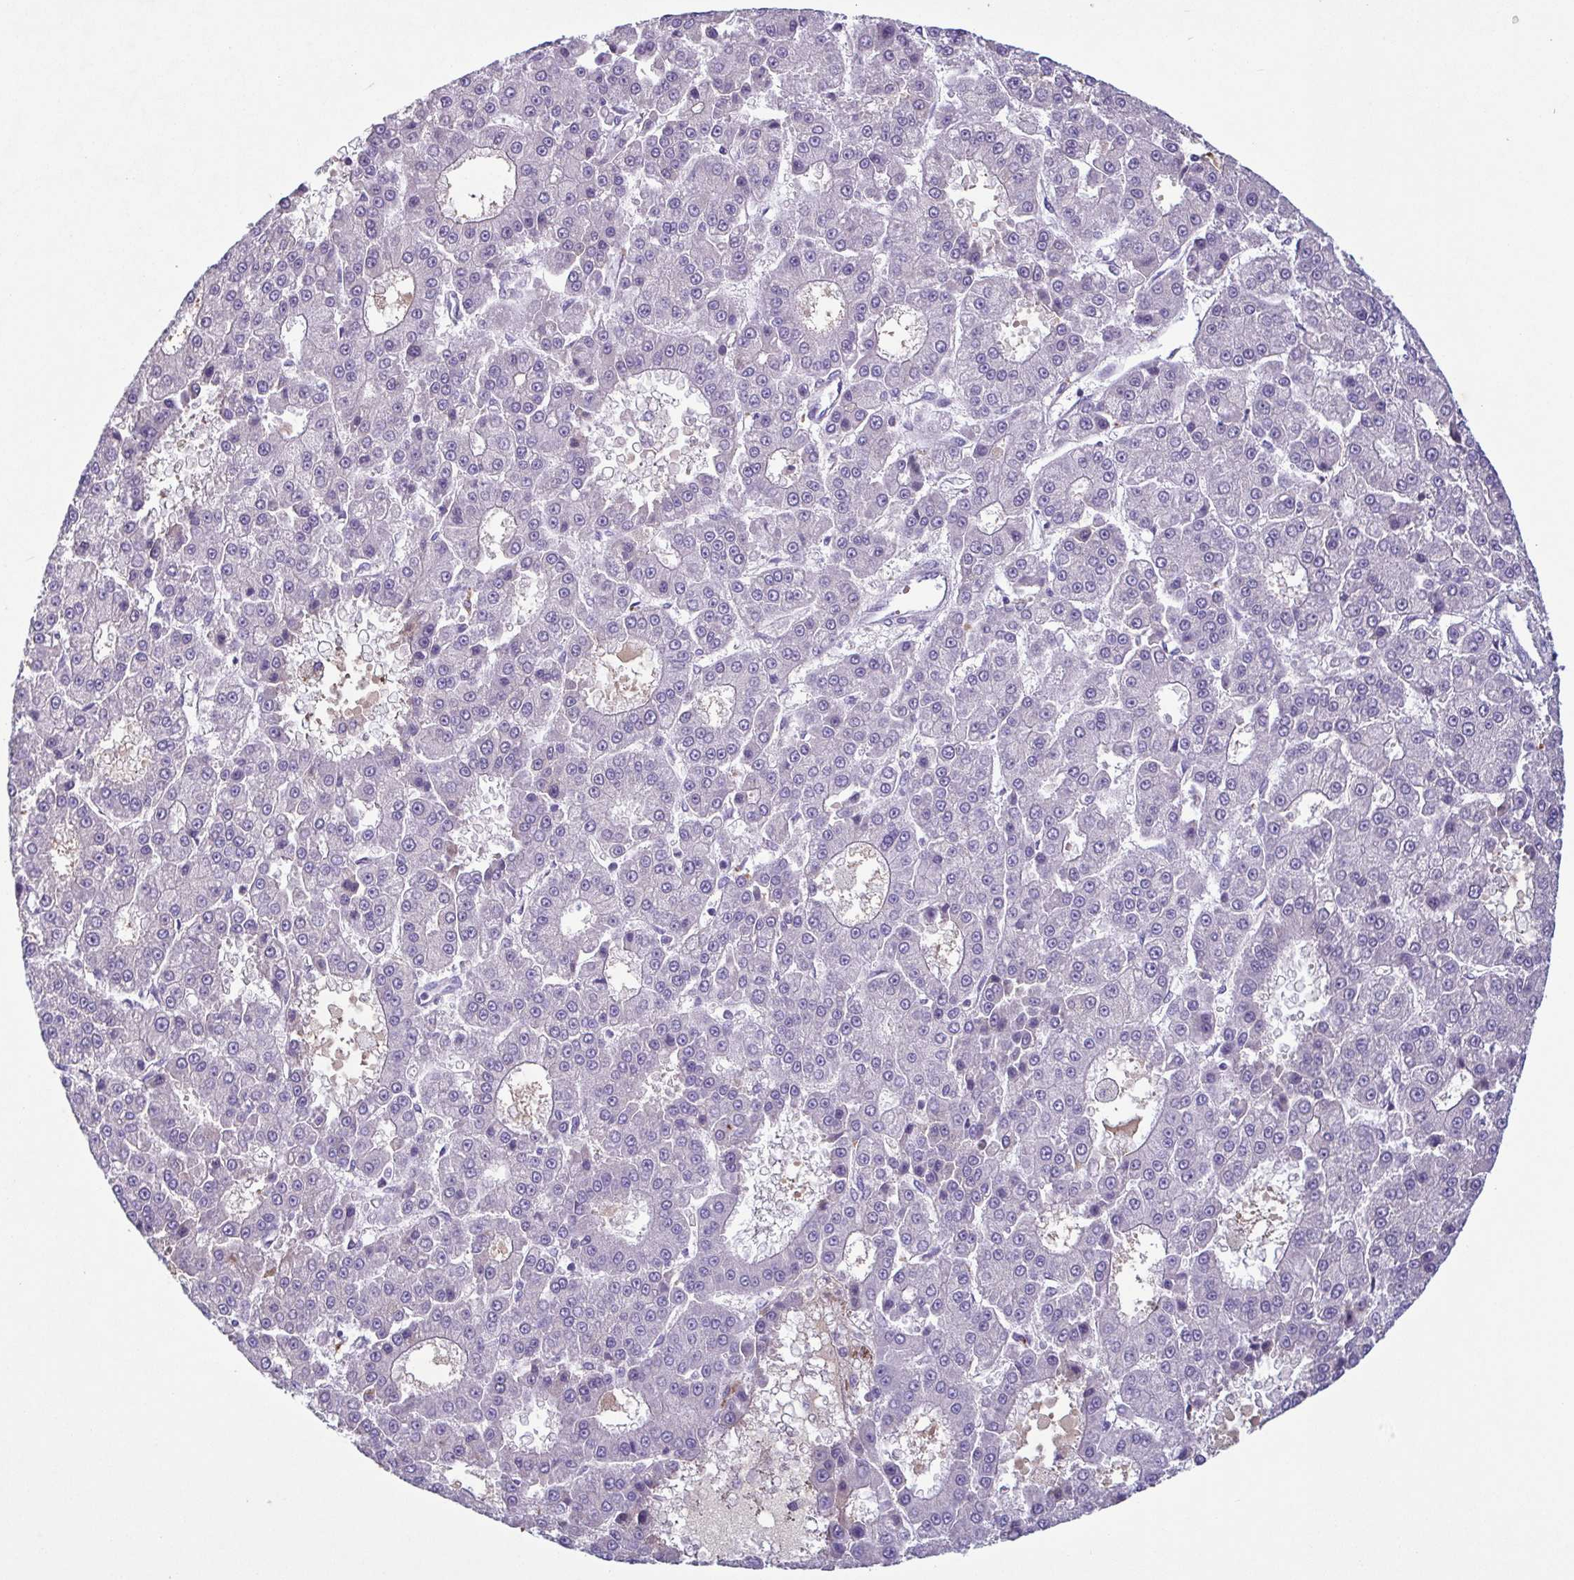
{"staining": {"intensity": "negative", "quantity": "none", "location": "none"}, "tissue": "liver cancer", "cell_type": "Tumor cells", "image_type": "cancer", "snomed": [{"axis": "morphology", "description": "Carcinoma, Hepatocellular, NOS"}, {"axis": "topography", "description": "Liver"}], "caption": "Liver cancer (hepatocellular carcinoma) stained for a protein using immunohistochemistry (IHC) exhibits no positivity tumor cells.", "gene": "F13B", "patient": {"sex": "male", "age": 70}}